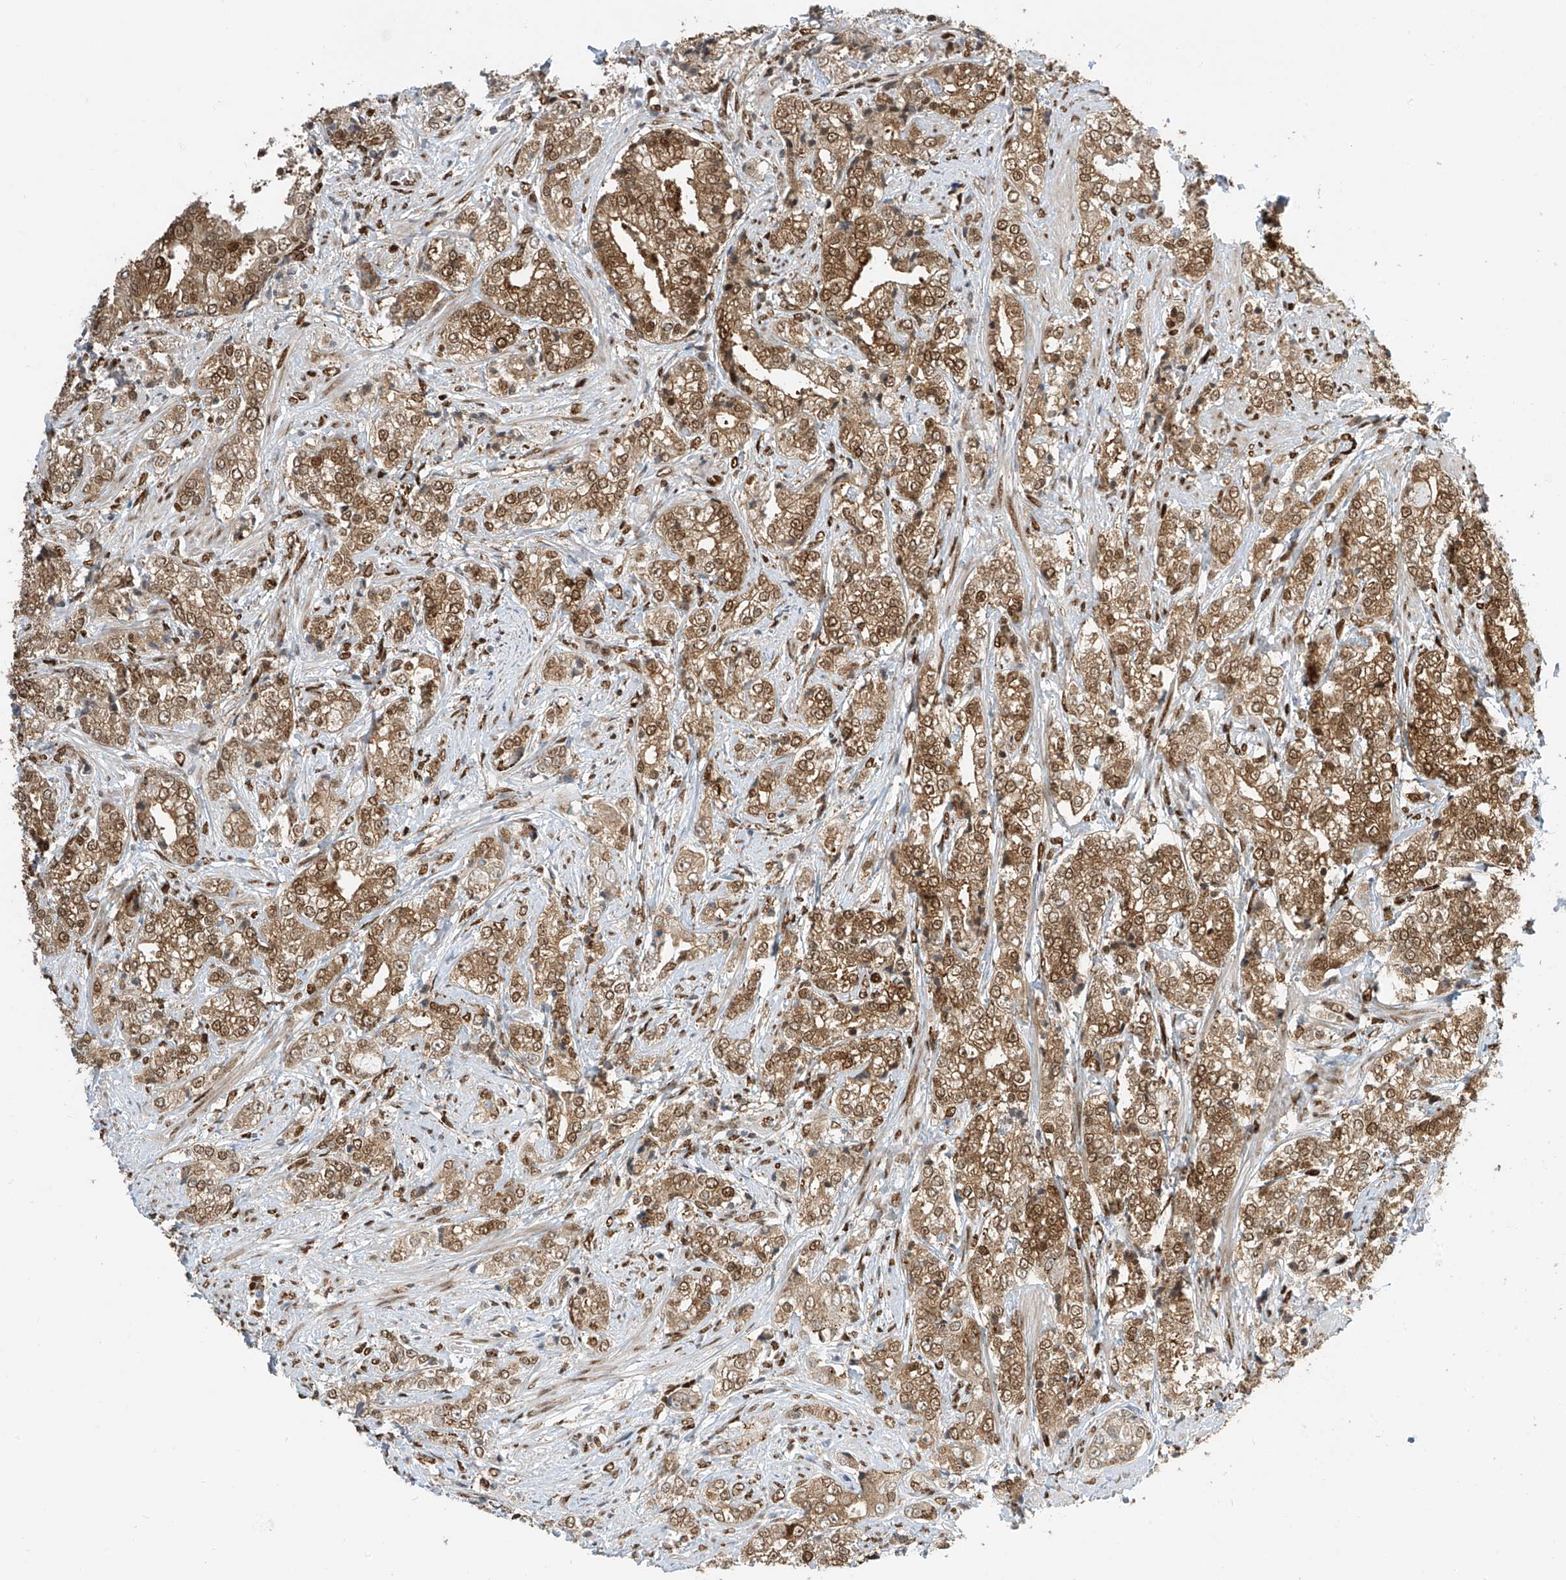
{"staining": {"intensity": "strong", "quantity": ">75%", "location": "cytoplasmic/membranous,nuclear"}, "tissue": "prostate cancer", "cell_type": "Tumor cells", "image_type": "cancer", "snomed": [{"axis": "morphology", "description": "Adenocarcinoma, High grade"}, {"axis": "topography", "description": "Prostate"}], "caption": "Prostate high-grade adenocarcinoma stained with DAB (3,3'-diaminobenzidine) immunohistochemistry (IHC) demonstrates high levels of strong cytoplasmic/membranous and nuclear expression in about >75% of tumor cells. (DAB (3,3'-diaminobenzidine) IHC, brown staining for protein, blue staining for nuclei).", "gene": "PM20D2", "patient": {"sex": "male", "age": 69}}